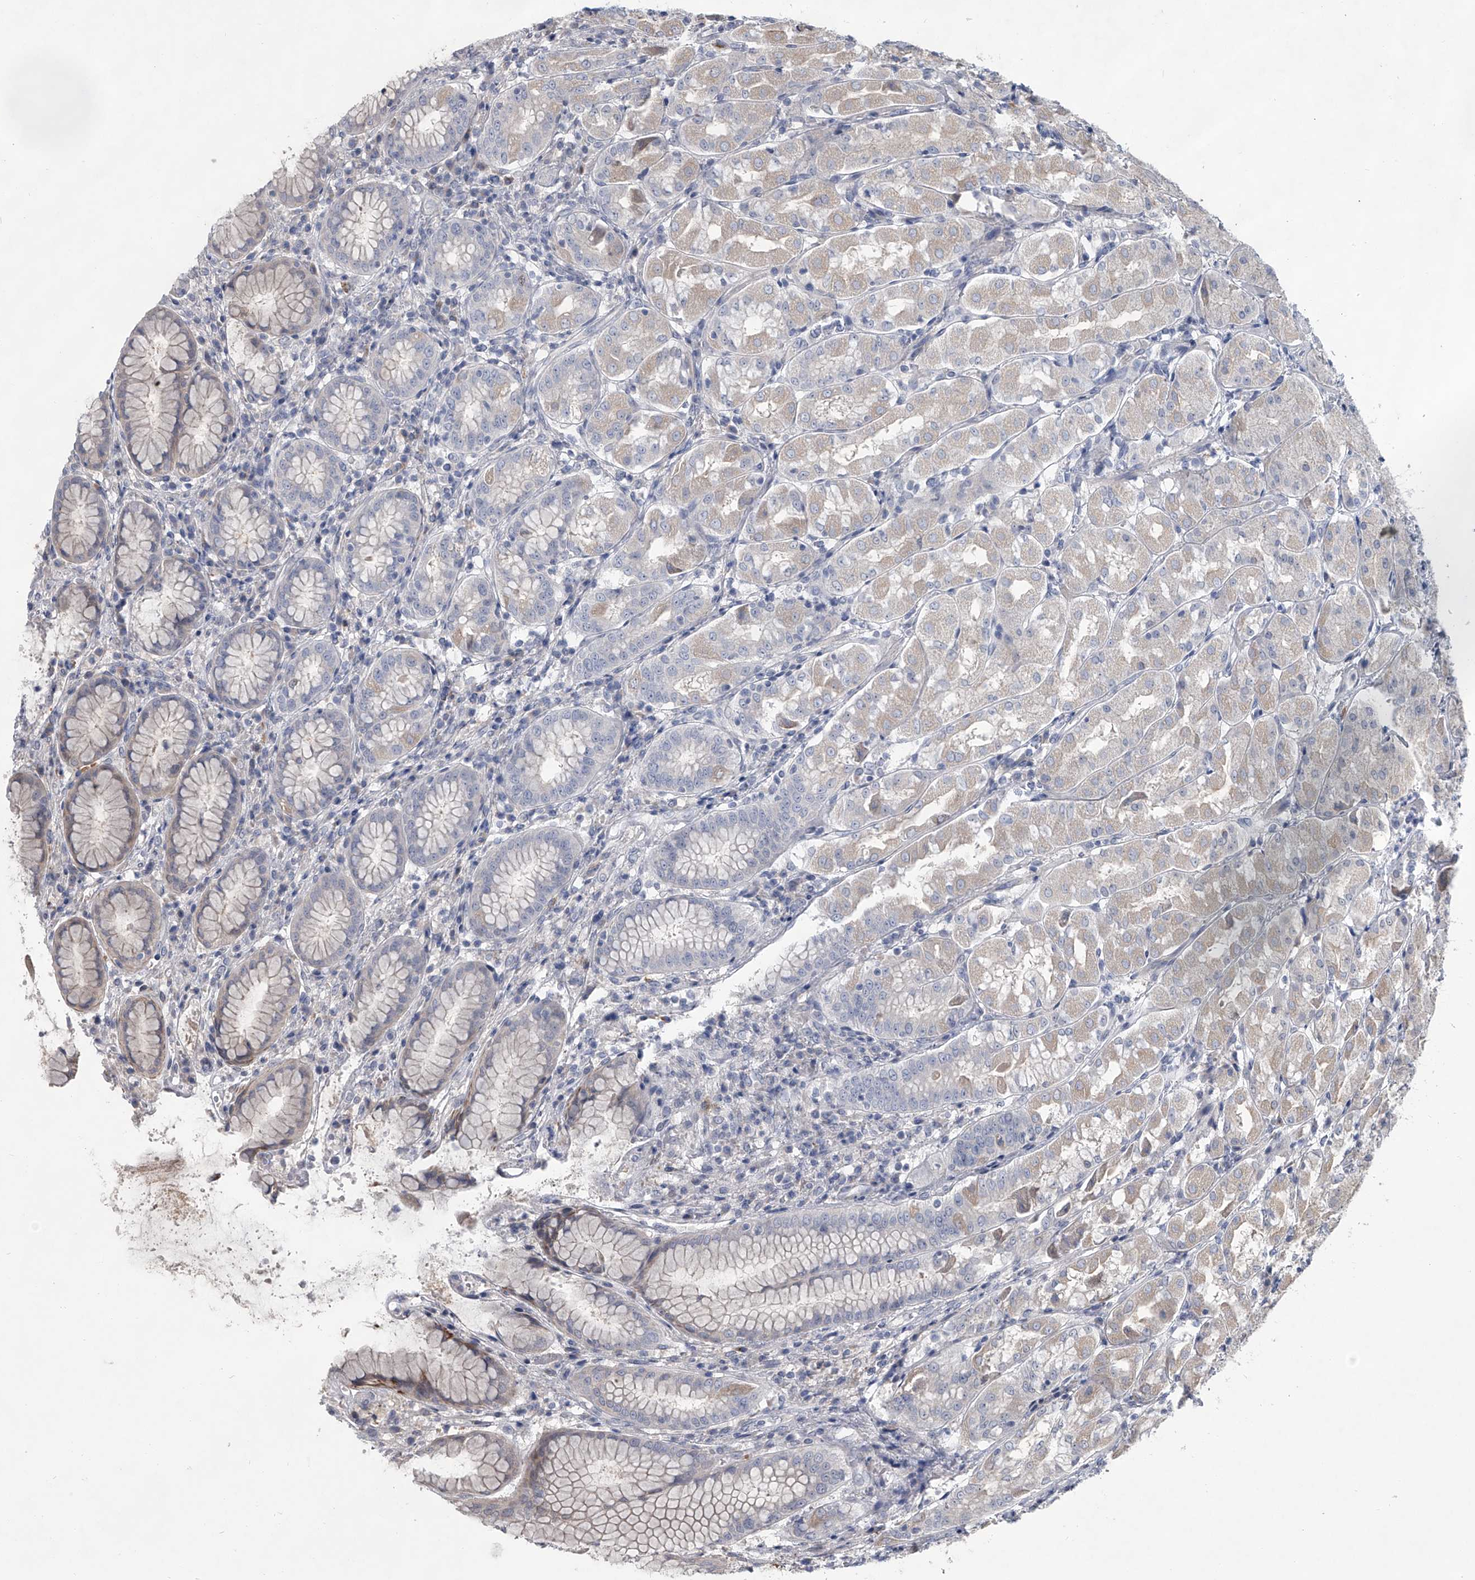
{"staining": {"intensity": "negative", "quantity": "none", "location": "none"}, "tissue": "stomach", "cell_type": "Glandular cells", "image_type": "normal", "snomed": [{"axis": "morphology", "description": "Normal tissue, NOS"}, {"axis": "topography", "description": "Stomach"}, {"axis": "topography", "description": "Stomach, lower"}], "caption": "The immunohistochemistry micrograph has no significant staining in glandular cells of stomach. (DAB (3,3'-diaminobenzidine) immunohistochemistry (IHC) with hematoxylin counter stain).", "gene": "HEATR6", "patient": {"sex": "female", "age": 56}}